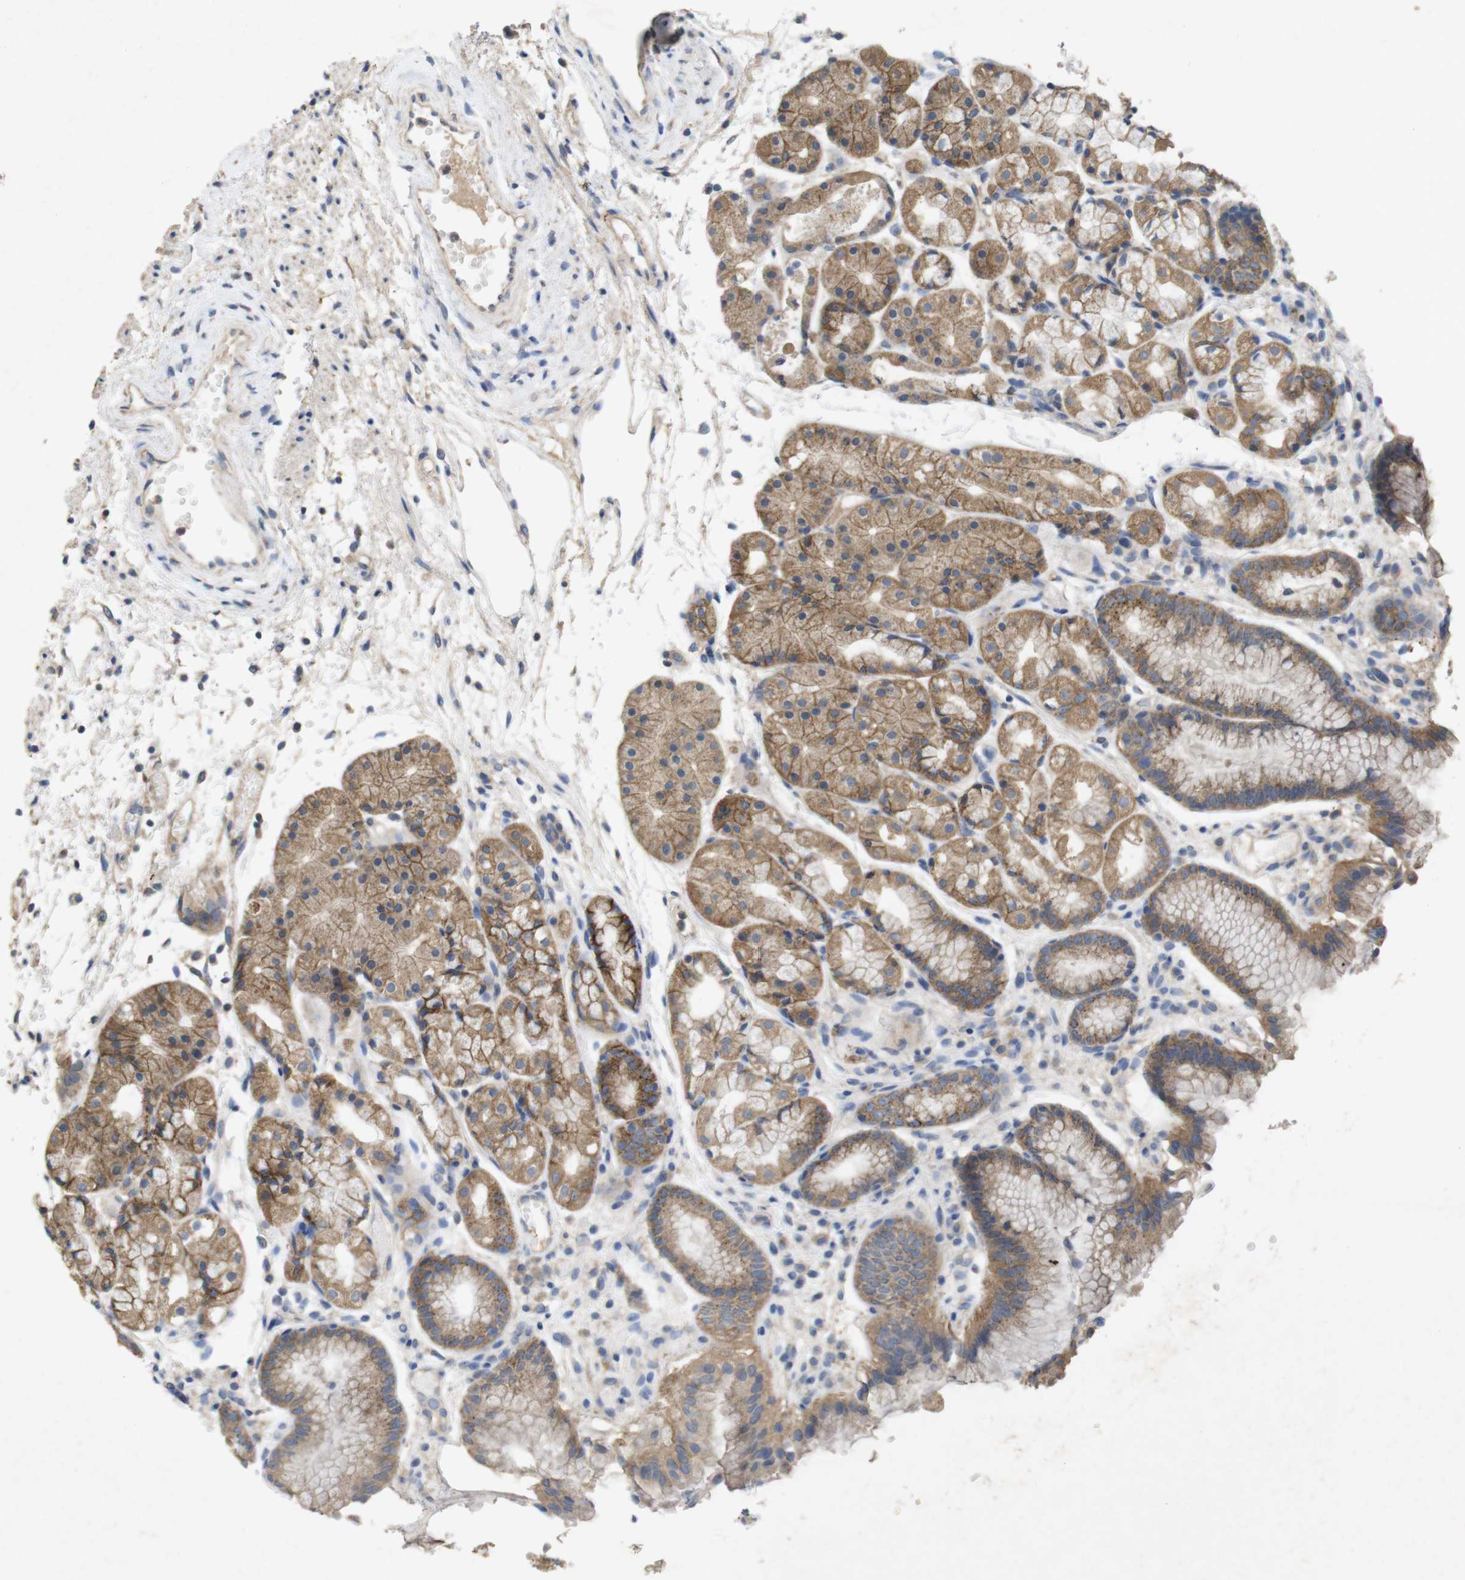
{"staining": {"intensity": "moderate", "quantity": "25%-75%", "location": "cytoplasmic/membranous"}, "tissue": "stomach", "cell_type": "Glandular cells", "image_type": "normal", "snomed": [{"axis": "morphology", "description": "Normal tissue, NOS"}, {"axis": "topography", "description": "Stomach, upper"}], "caption": "A medium amount of moderate cytoplasmic/membranous staining is seen in approximately 25%-75% of glandular cells in unremarkable stomach. Using DAB (brown) and hematoxylin (blue) stains, captured at high magnification using brightfield microscopy.", "gene": "KCNS3", "patient": {"sex": "male", "age": 72}}